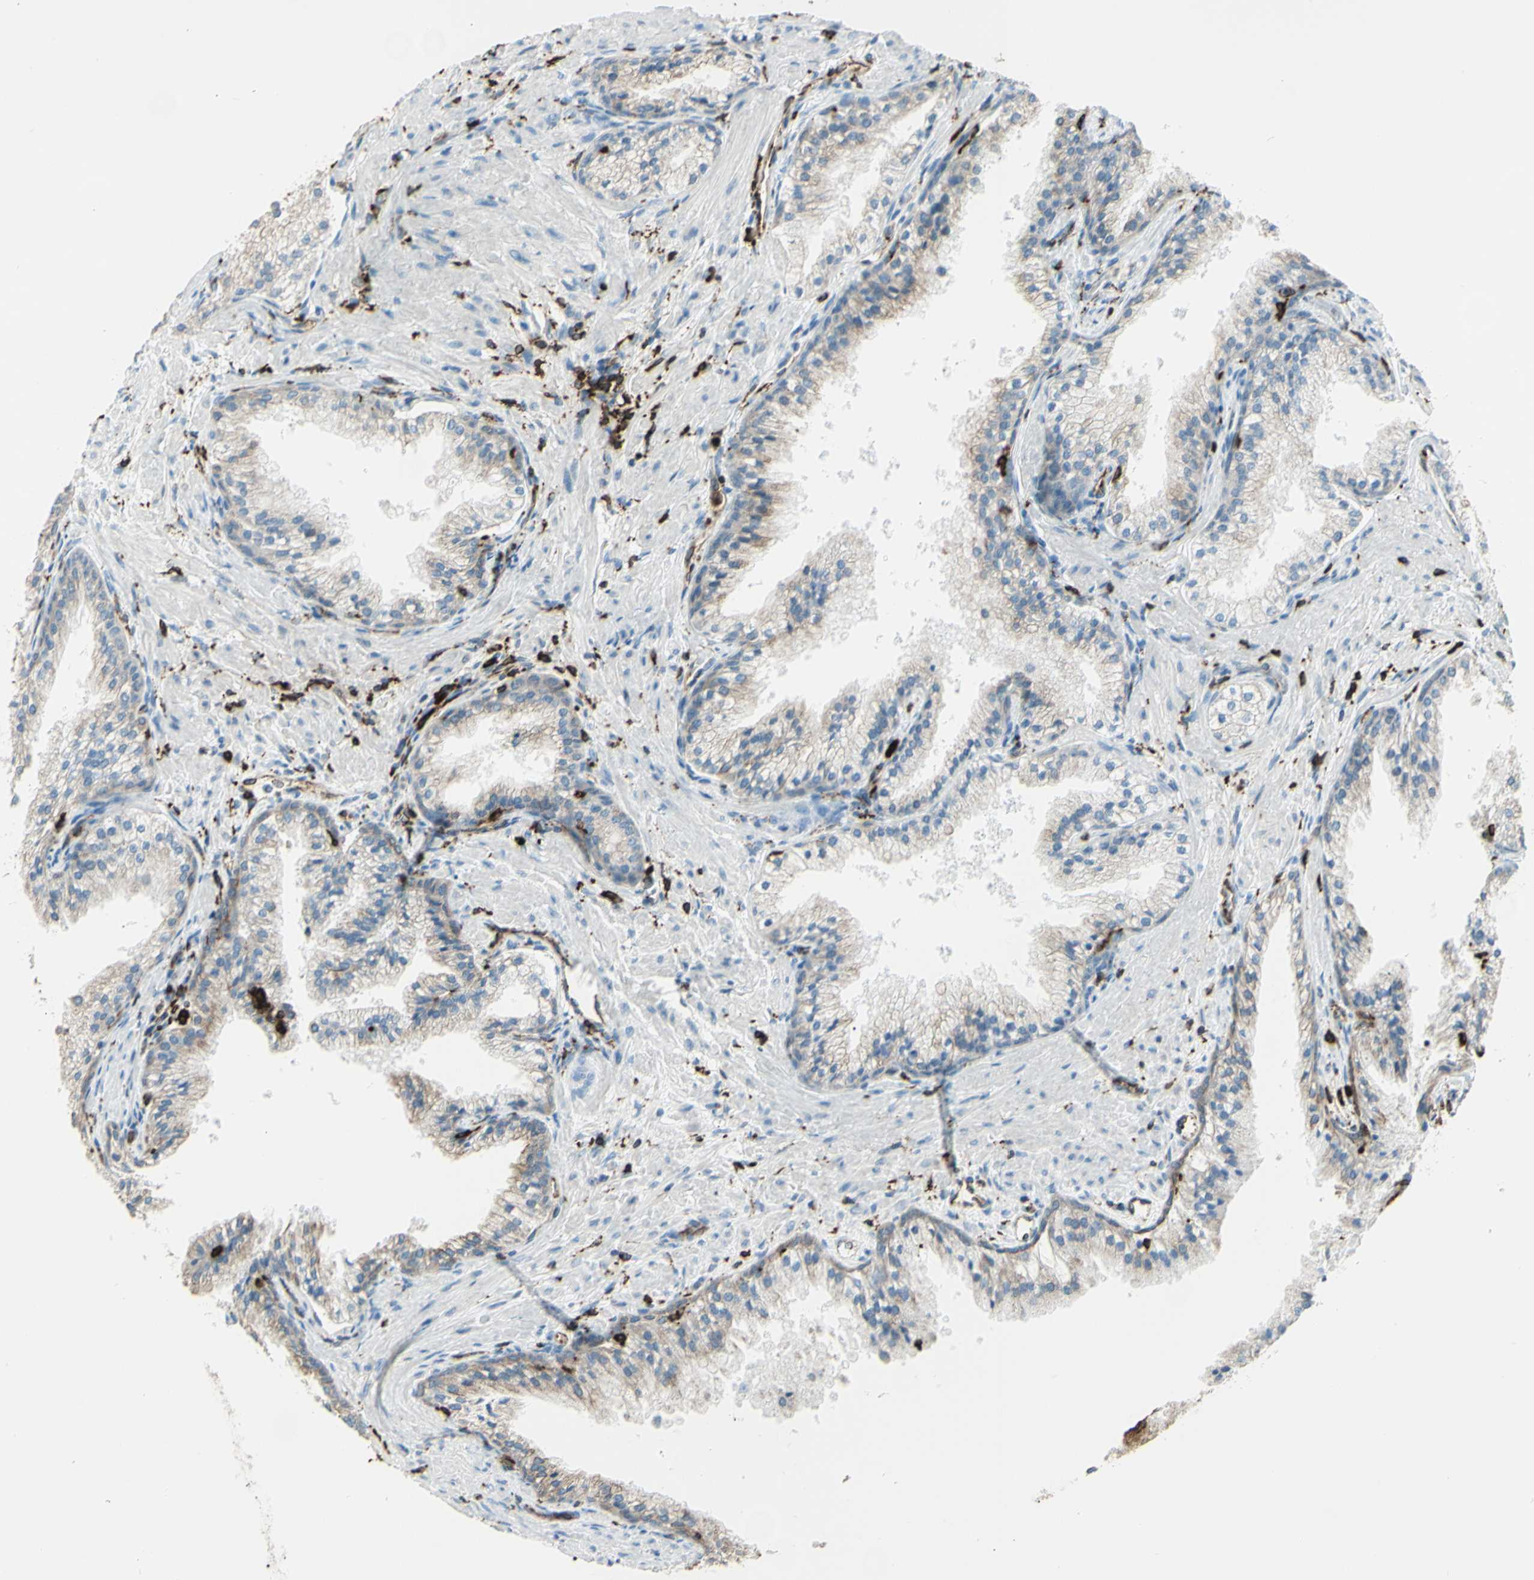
{"staining": {"intensity": "weak", "quantity": "25%-75%", "location": "cytoplasmic/membranous"}, "tissue": "prostate cancer", "cell_type": "Tumor cells", "image_type": "cancer", "snomed": [{"axis": "morphology", "description": "Adenocarcinoma, High grade"}, {"axis": "topography", "description": "Prostate"}], "caption": "A low amount of weak cytoplasmic/membranous staining is appreciated in about 25%-75% of tumor cells in prostate cancer (adenocarcinoma (high-grade)) tissue.", "gene": "CD74", "patient": {"sex": "male", "age": 58}}